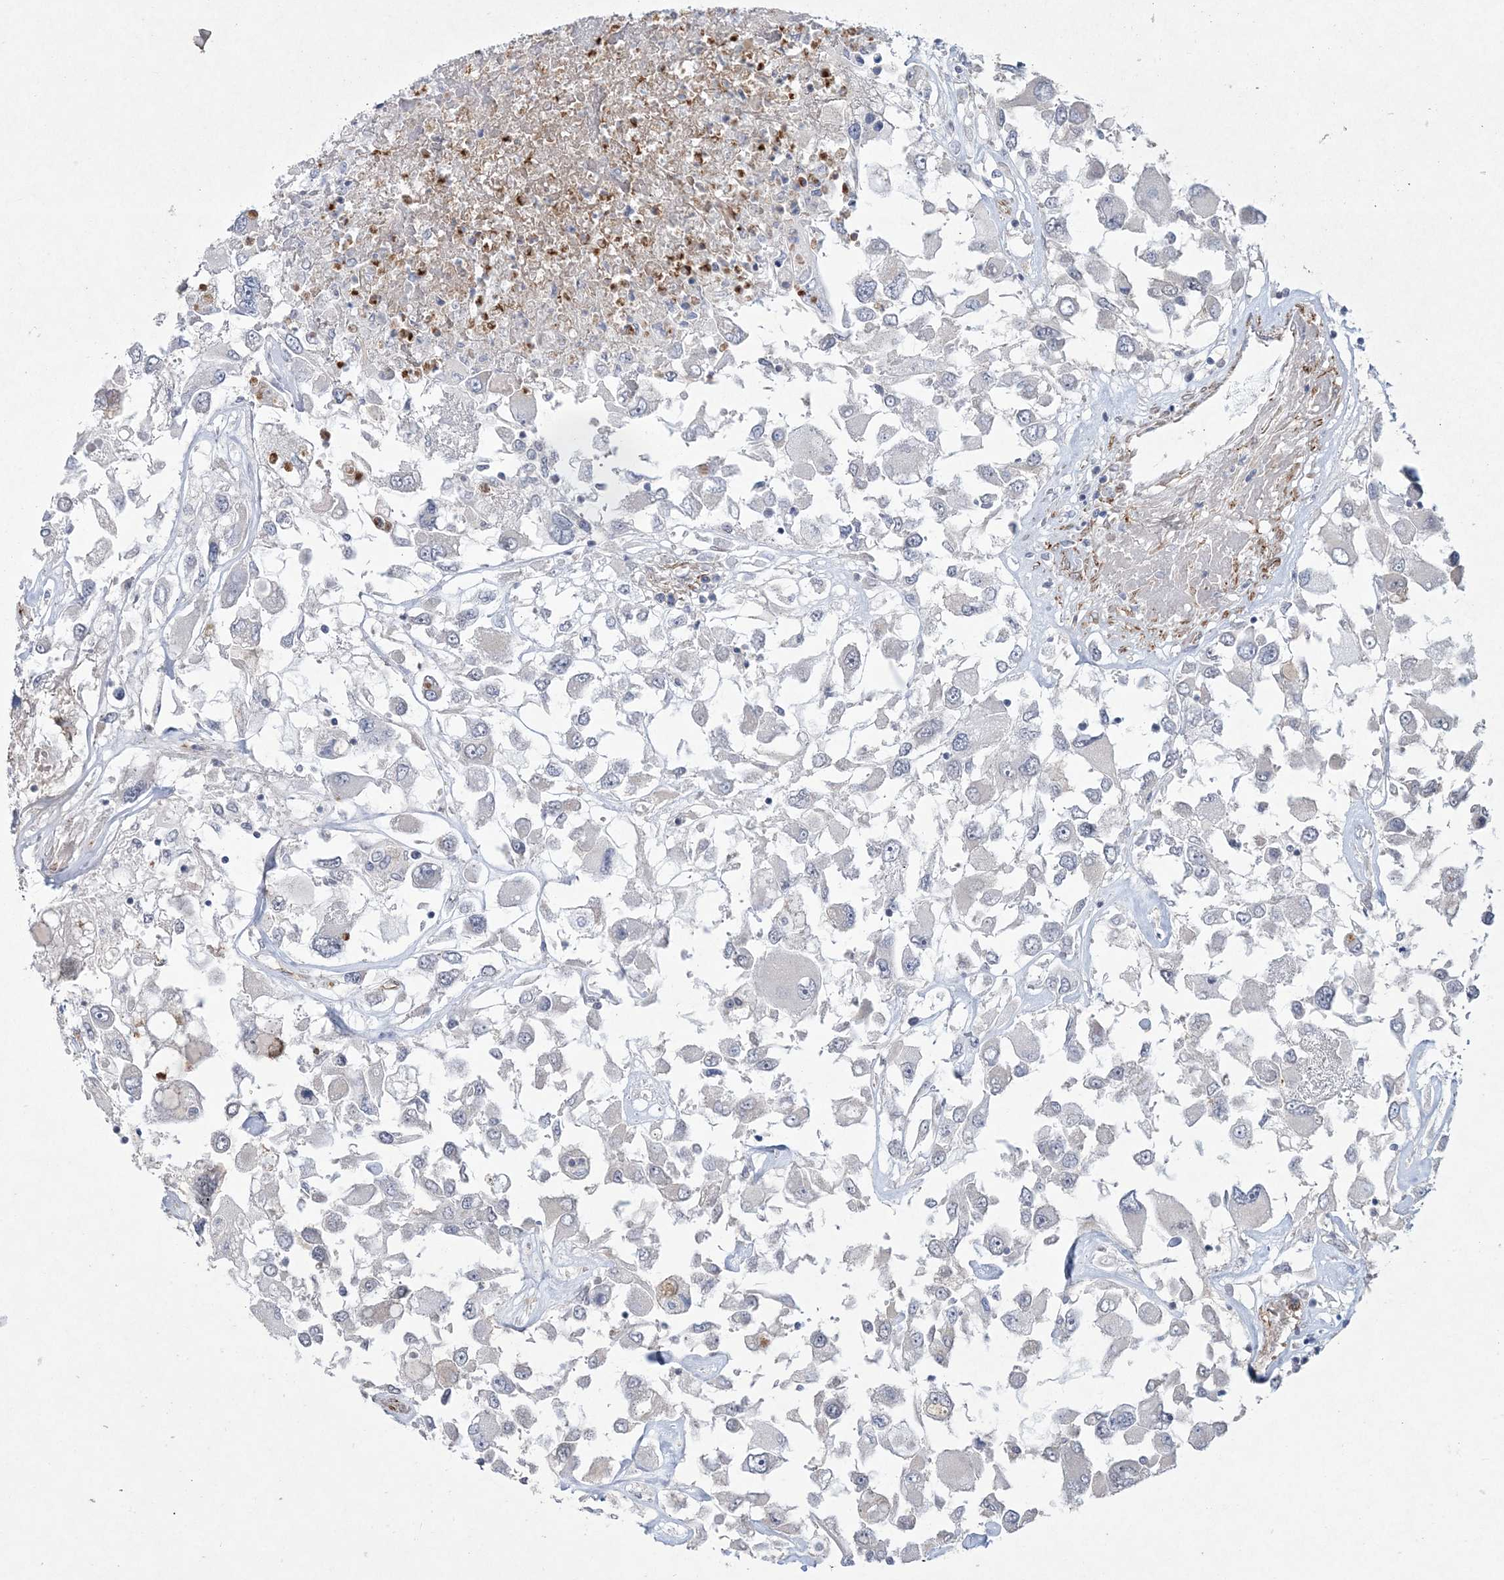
{"staining": {"intensity": "negative", "quantity": "none", "location": "none"}, "tissue": "renal cancer", "cell_type": "Tumor cells", "image_type": "cancer", "snomed": [{"axis": "morphology", "description": "Adenocarcinoma, NOS"}, {"axis": "topography", "description": "Kidney"}], "caption": "Immunohistochemistry (IHC) micrograph of neoplastic tissue: renal cancer stained with DAB (3,3'-diaminobenzidine) displays no significant protein positivity in tumor cells.", "gene": "DPCD", "patient": {"sex": "female", "age": 52}}